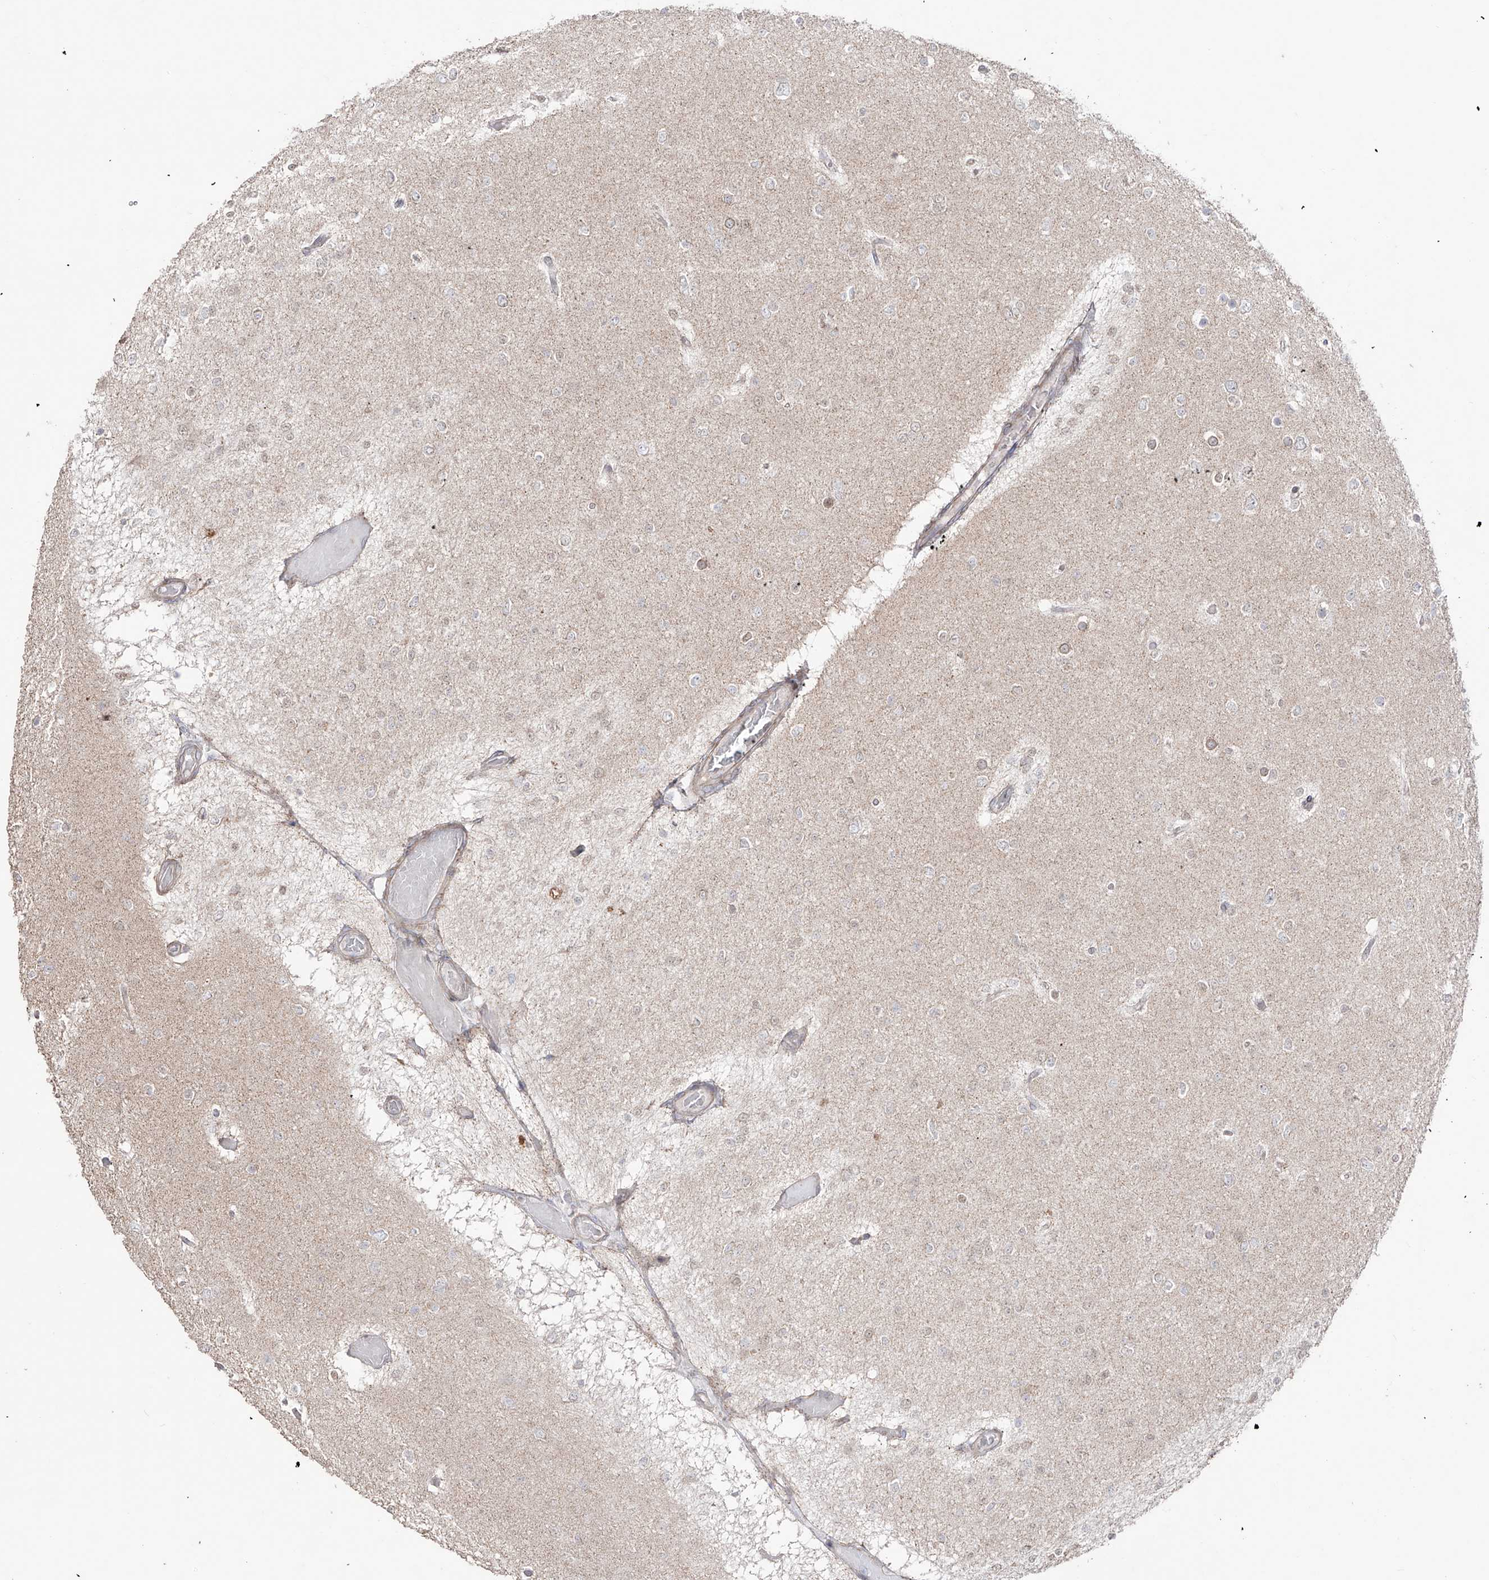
{"staining": {"intensity": "negative", "quantity": "none", "location": "none"}, "tissue": "glioma", "cell_type": "Tumor cells", "image_type": "cancer", "snomed": [{"axis": "morphology", "description": "Glioma, malignant, Low grade"}, {"axis": "topography", "description": "Brain"}], "caption": "Photomicrograph shows no significant protein positivity in tumor cells of glioma.", "gene": "YKT6", "patient": {"sex": "female", "age": 22}}